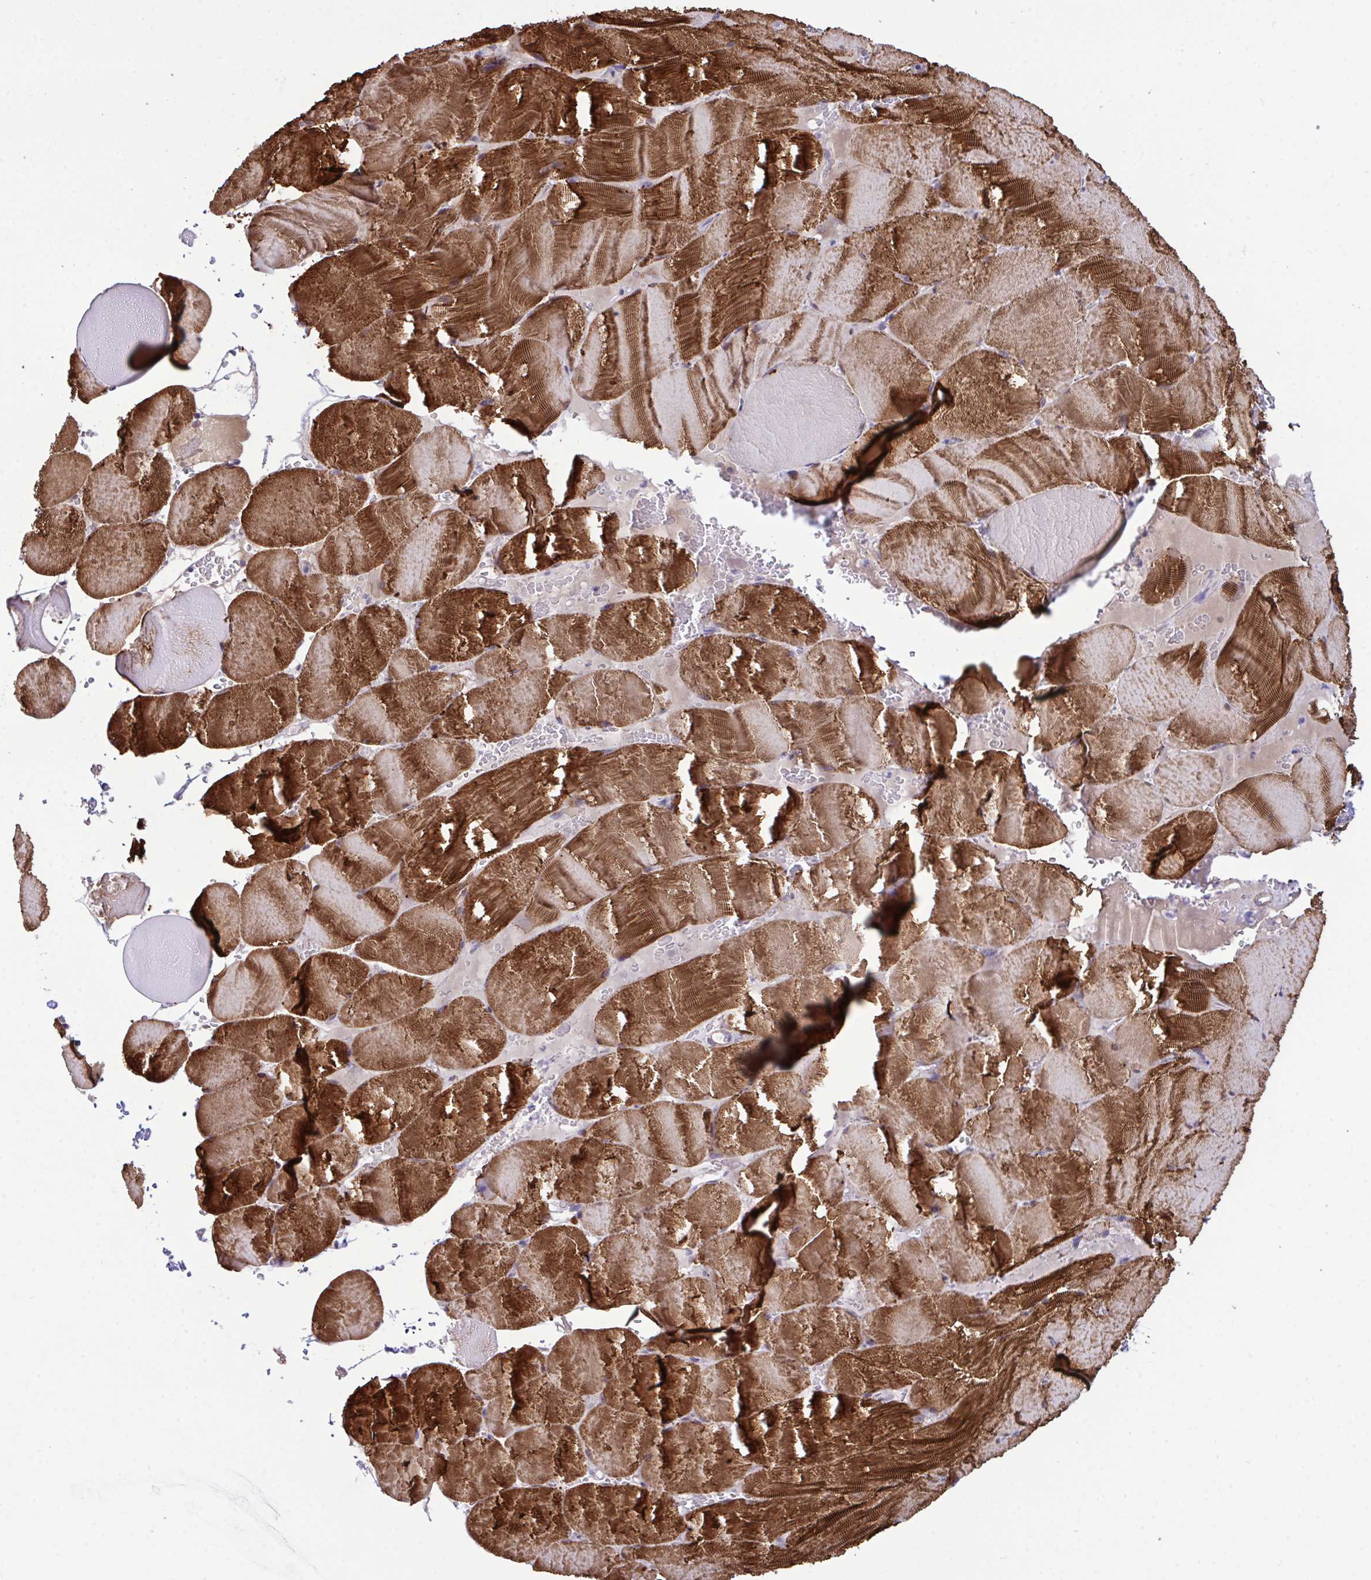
{"staining": {"intensity": "strong", "quantity": ">75%", "location": "cytoplasmic/membranous"}, "tissue": "skeletal muscle", "cell_type": "Myocytes", "image_type": "normal", "snomed": [{"axis": "morphology", "description": "Normal tissue, NOS"}, {"axis": "topography", "description": "Skeletal muscle"}, {"axis": "topography", "description": "Head-Neck"}], "caption": "Protein expression analysis of benign human skeletal muscle reveals strong cytoplasmic/membranous staining in about >75% of myocytes.", "gene": "SYNPO2L", "patient": {"sex": "male", "age": 66}}